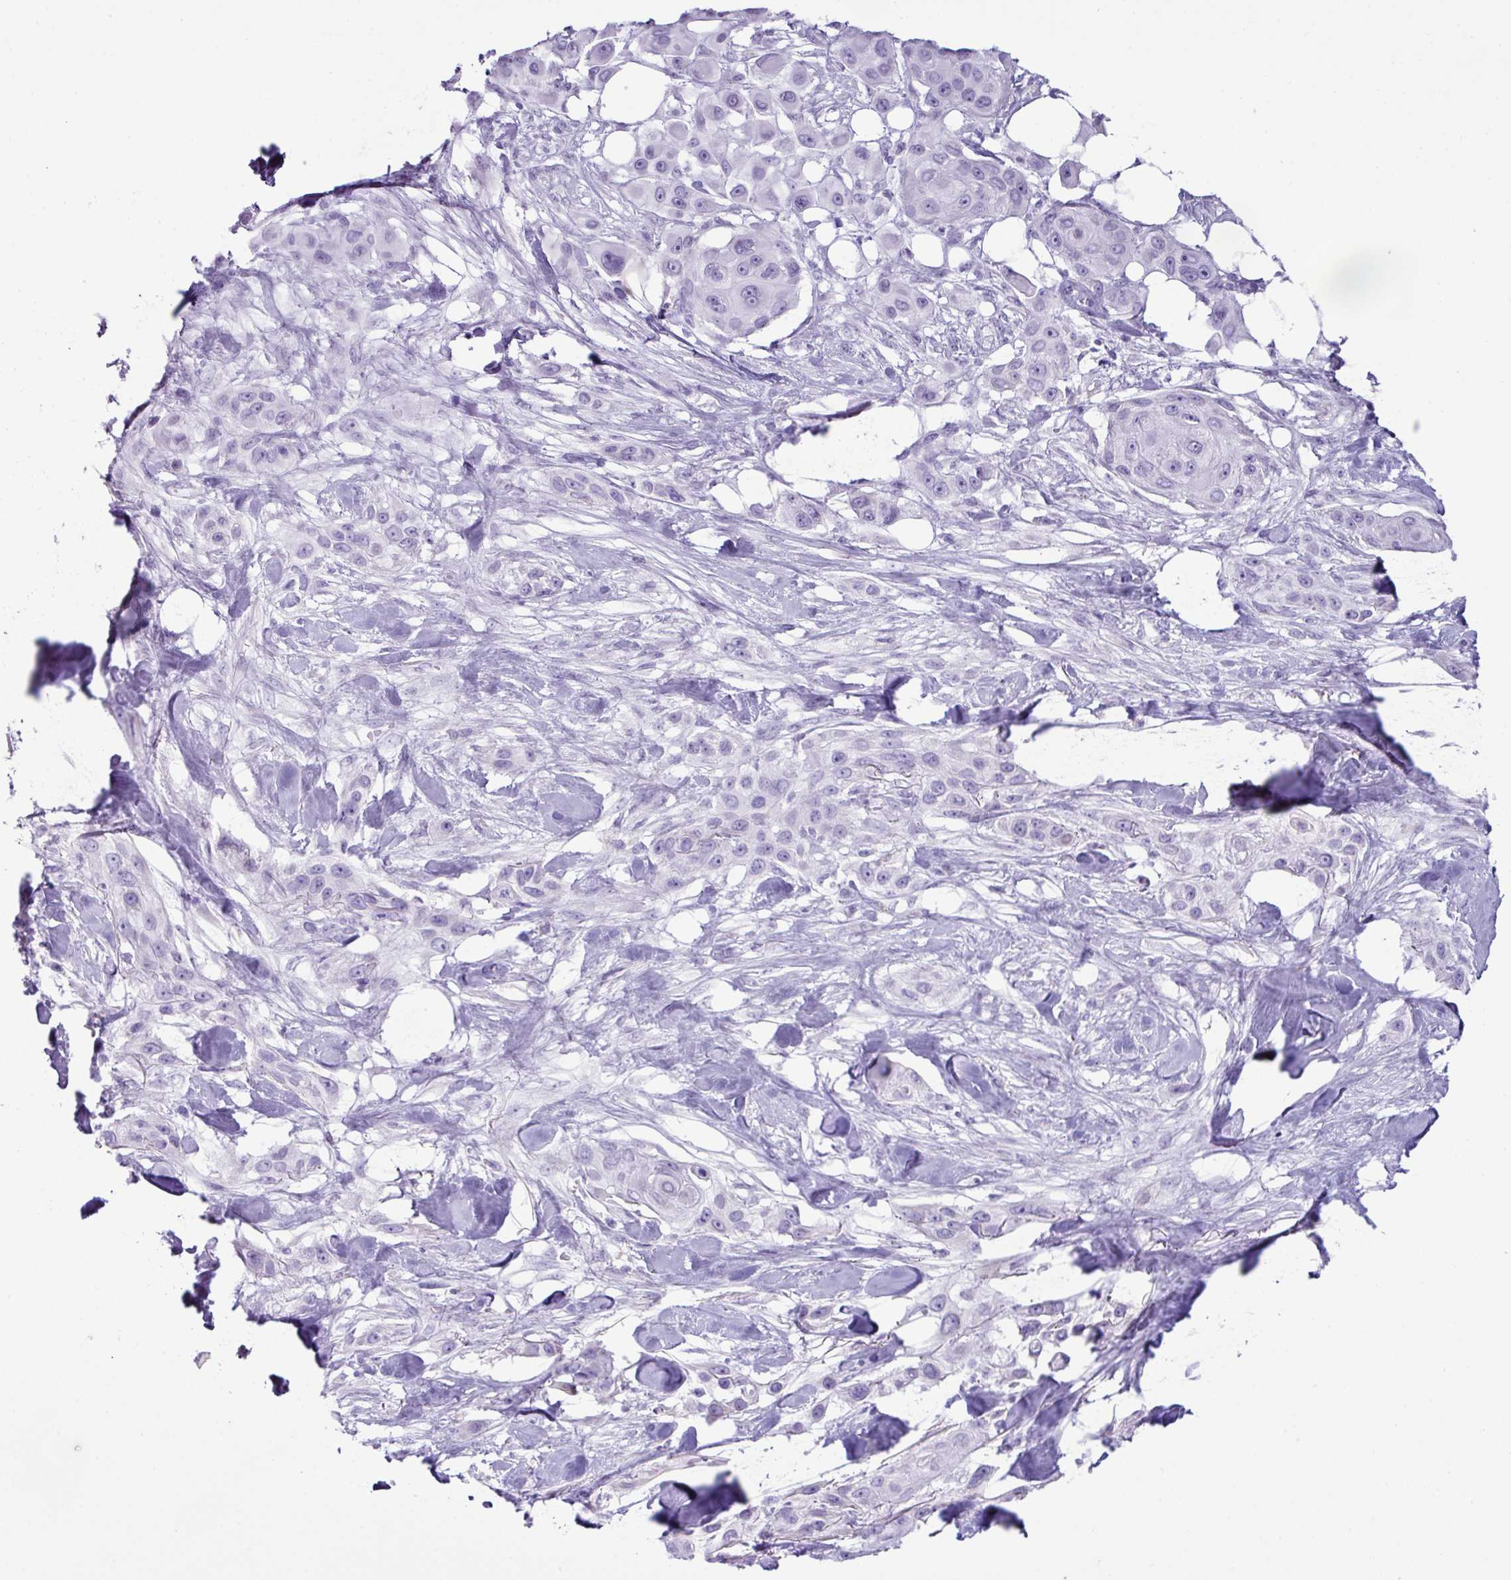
{"staining": {"intensity": "negative", "quantity": "none", "location": "none"}, "tissue": "skin cancer", "cell_type": "Tumor cells", "image_type": "cancer", "snomed": [{"axis": "morphology", "description": "Squamous cell carcinoma, NOS"}, {"axis": "topography", "description": "Skin"}], "caption": "This image is of squamous cell carcinoma (skin) stained with immunohistochemistry to label a protein in brown with the nuclei are counter-stained blue. There is no staining in tumor cells.", "gene": "RGS21", "patient": {"sex": "male", "age": 63}}